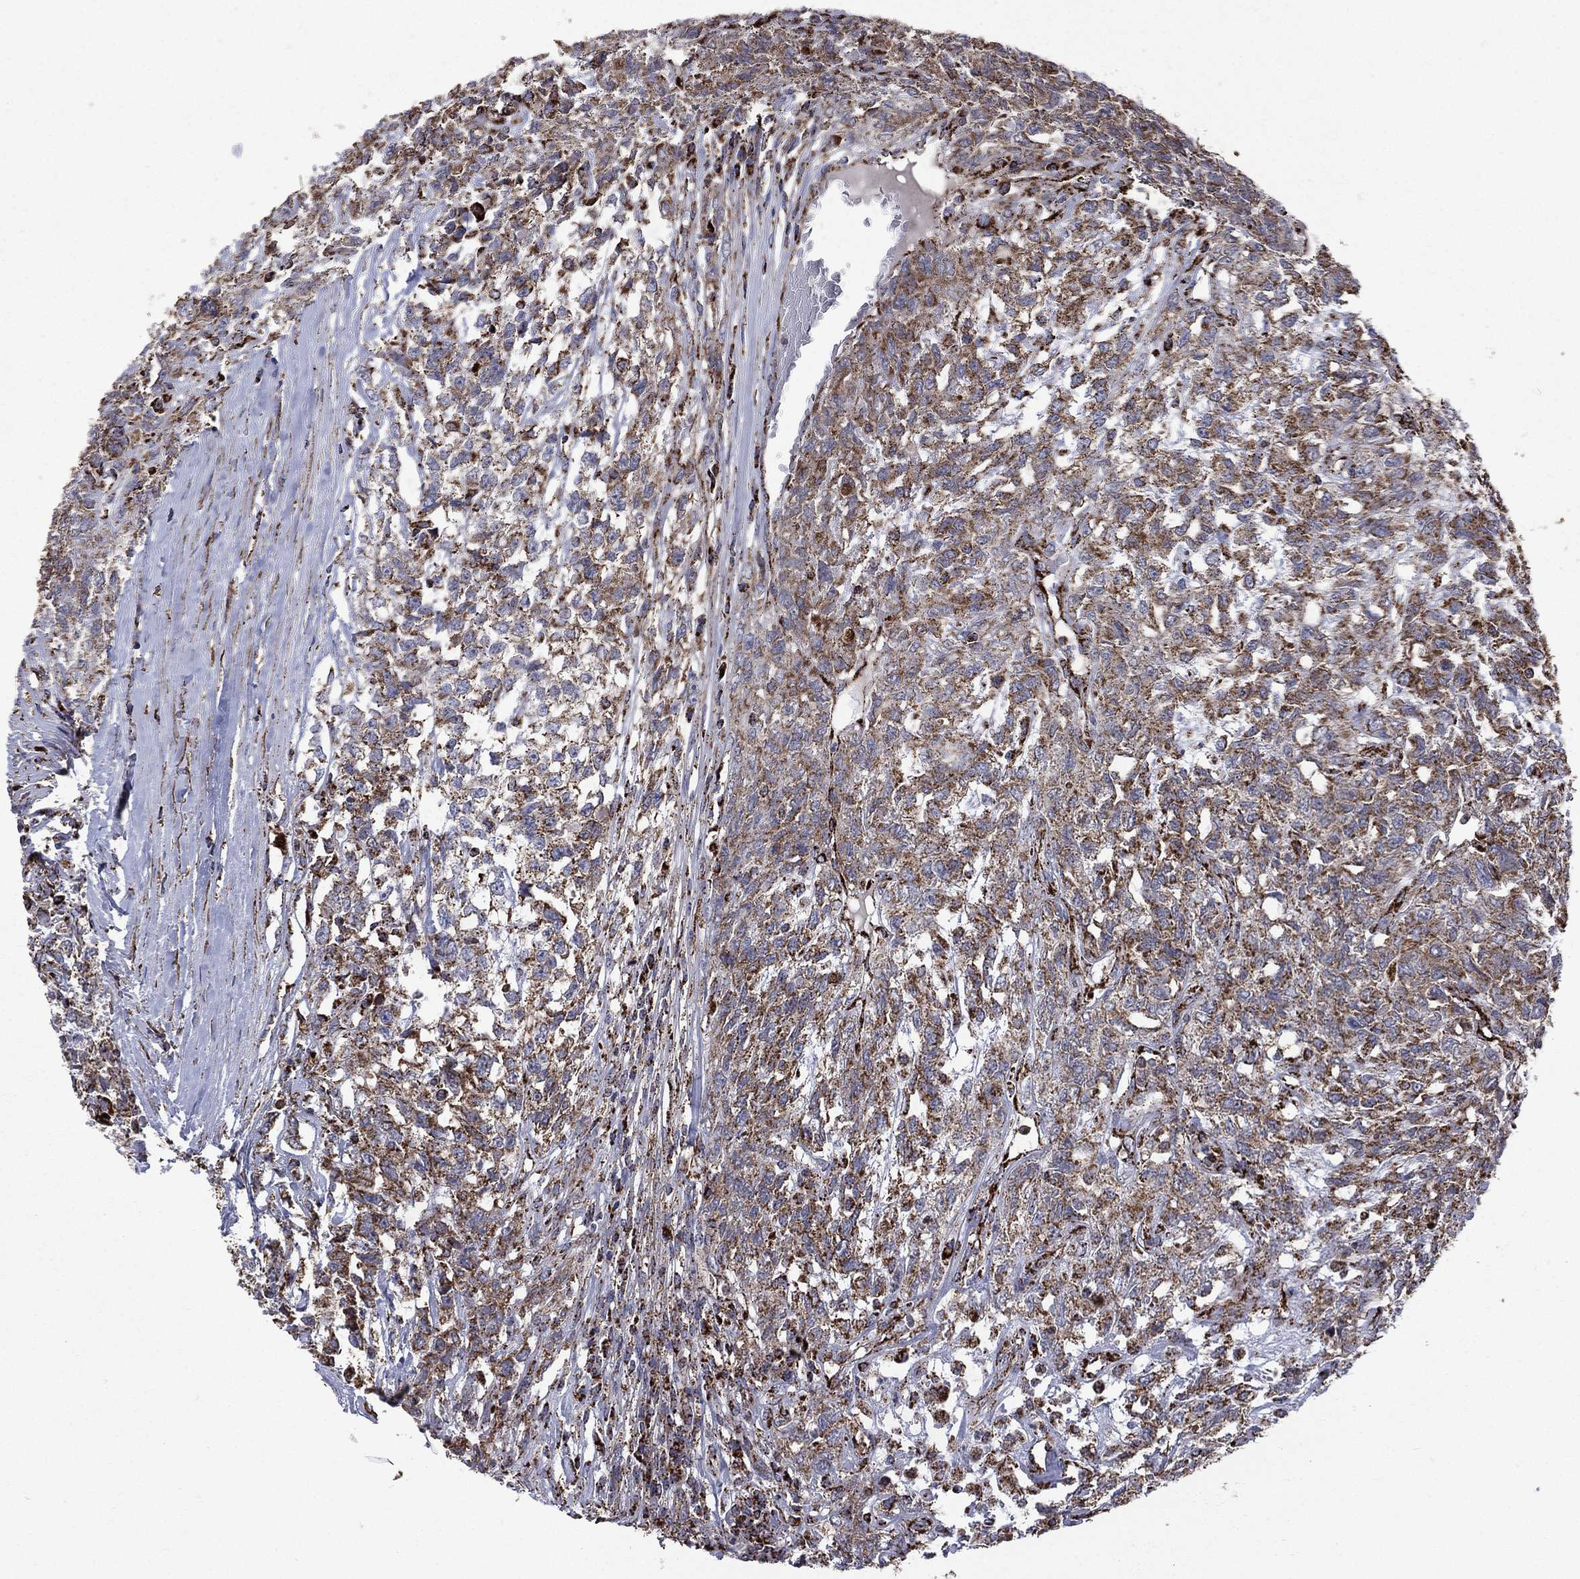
{"staining": {"intensity": "moderate", "quantity": ">75%", "location": "cytoplasmic/membranous"}, "tissue": "testis cancer", "cell_type": "Tumor cells", "image_type": "cancer", "snomed": [{"axis": "morphology", "description": "Seminoma, NOS"}, {"axis": "topography", "description": "Testis"}], "caption": "An immunohistochemistry image of neoplastic tissue is shown. Protein staining in brown highlights moderate cytoplasmic/membranous positivity in testis seminoma within tumor cells.", "gene": "GOT2", "patient": {"sex": "male", "age": 52}}